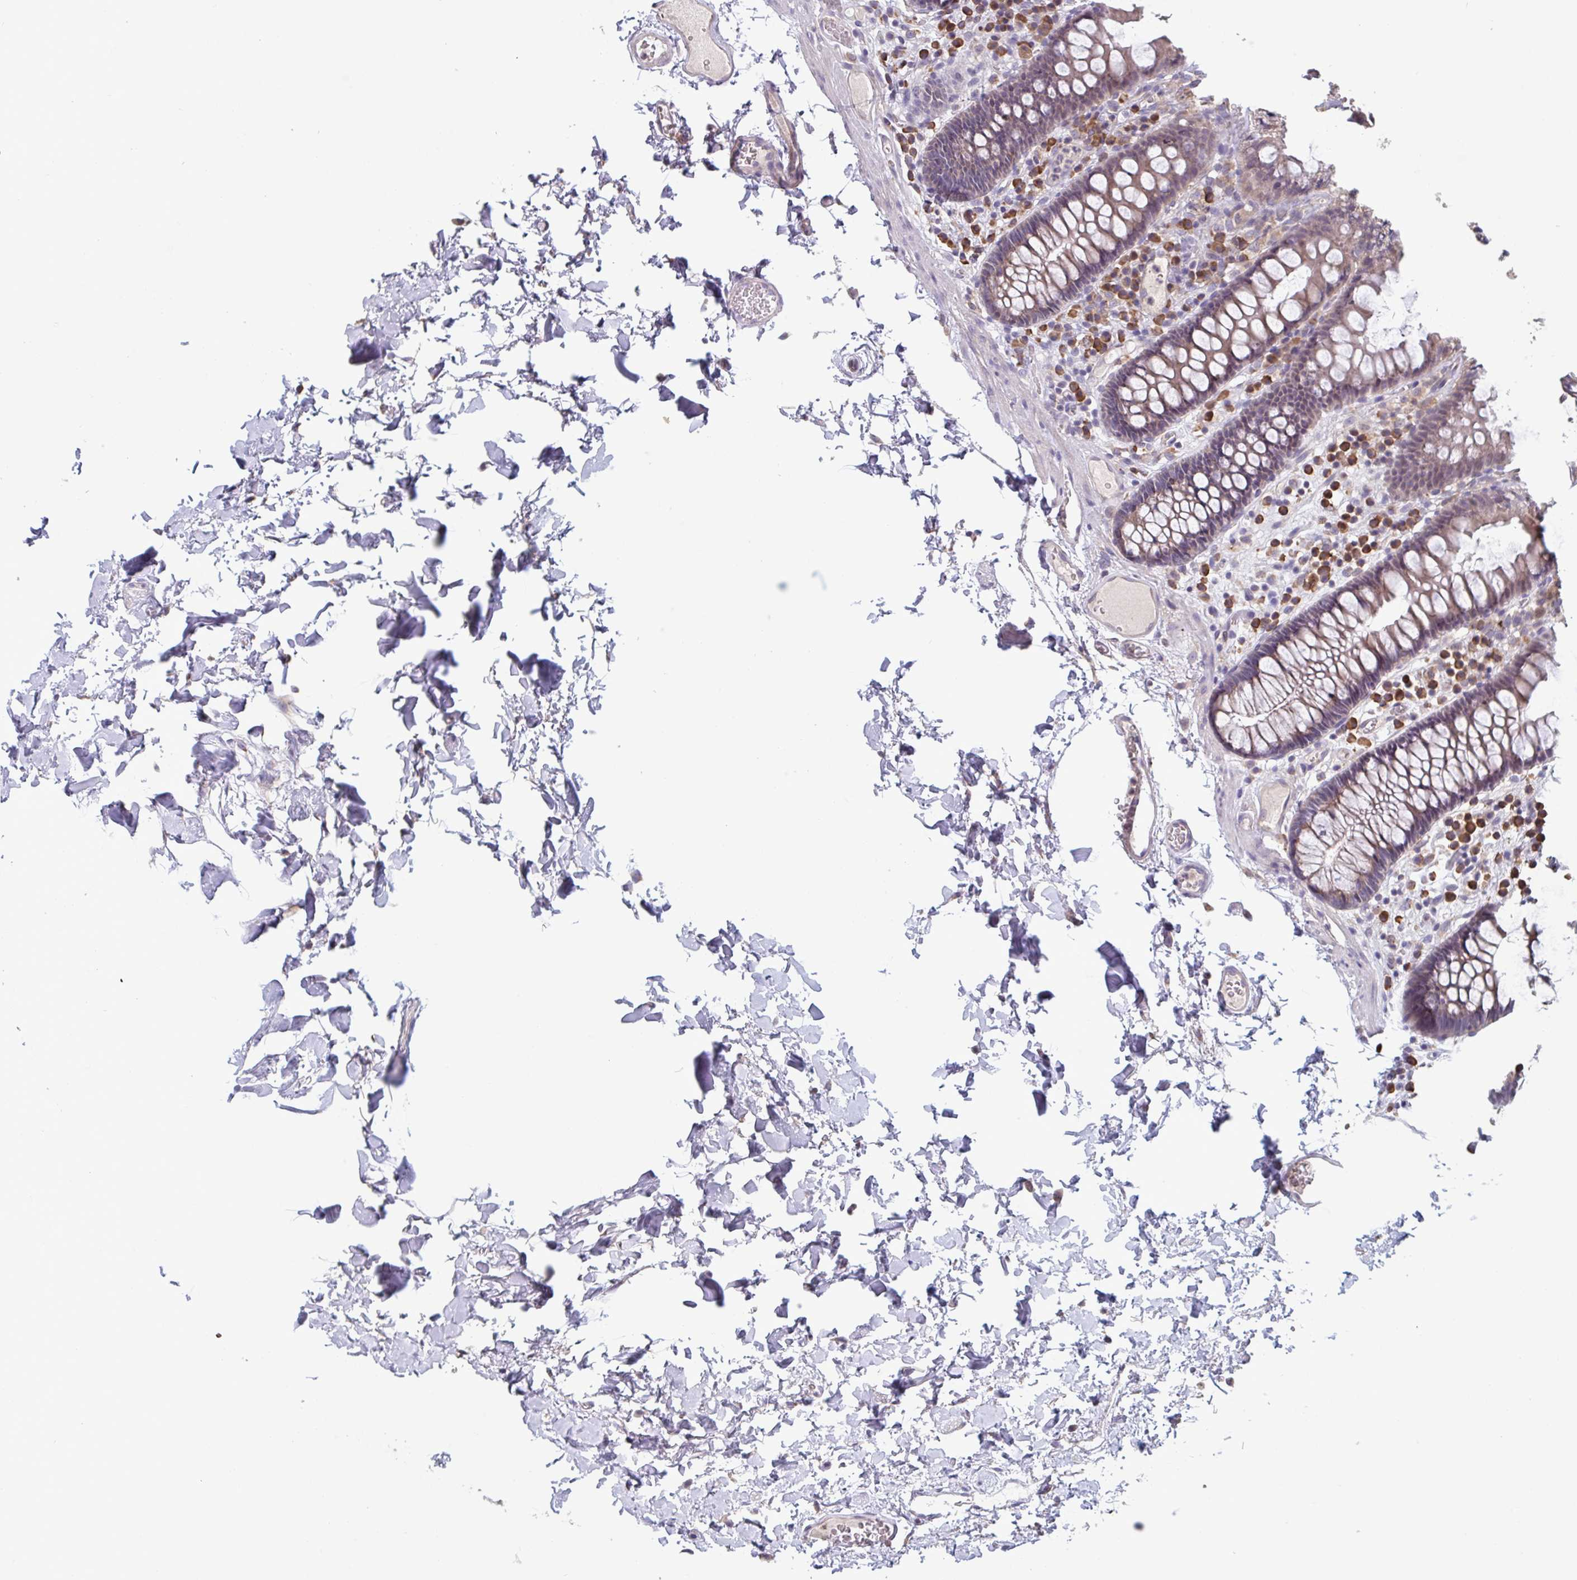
{"staining": {"intensity": "negative", "quantity": "none", "location": "none"}, "tissue": "colon", "cell_type": "Endothelial cells", "image_type": "normal", "snomed": [{"axis": "morphology", "description": "Normal tissue, NOS"}, {"axis": "topography", "description": "Colon"}, {"axis": "topography", "description": "Peripheral nerve tissue"}], "caption": "There is no significant staining in endothelial cells of colon.", "gene": "CD1E", "patient": {"sex": "male", "age": 84}}